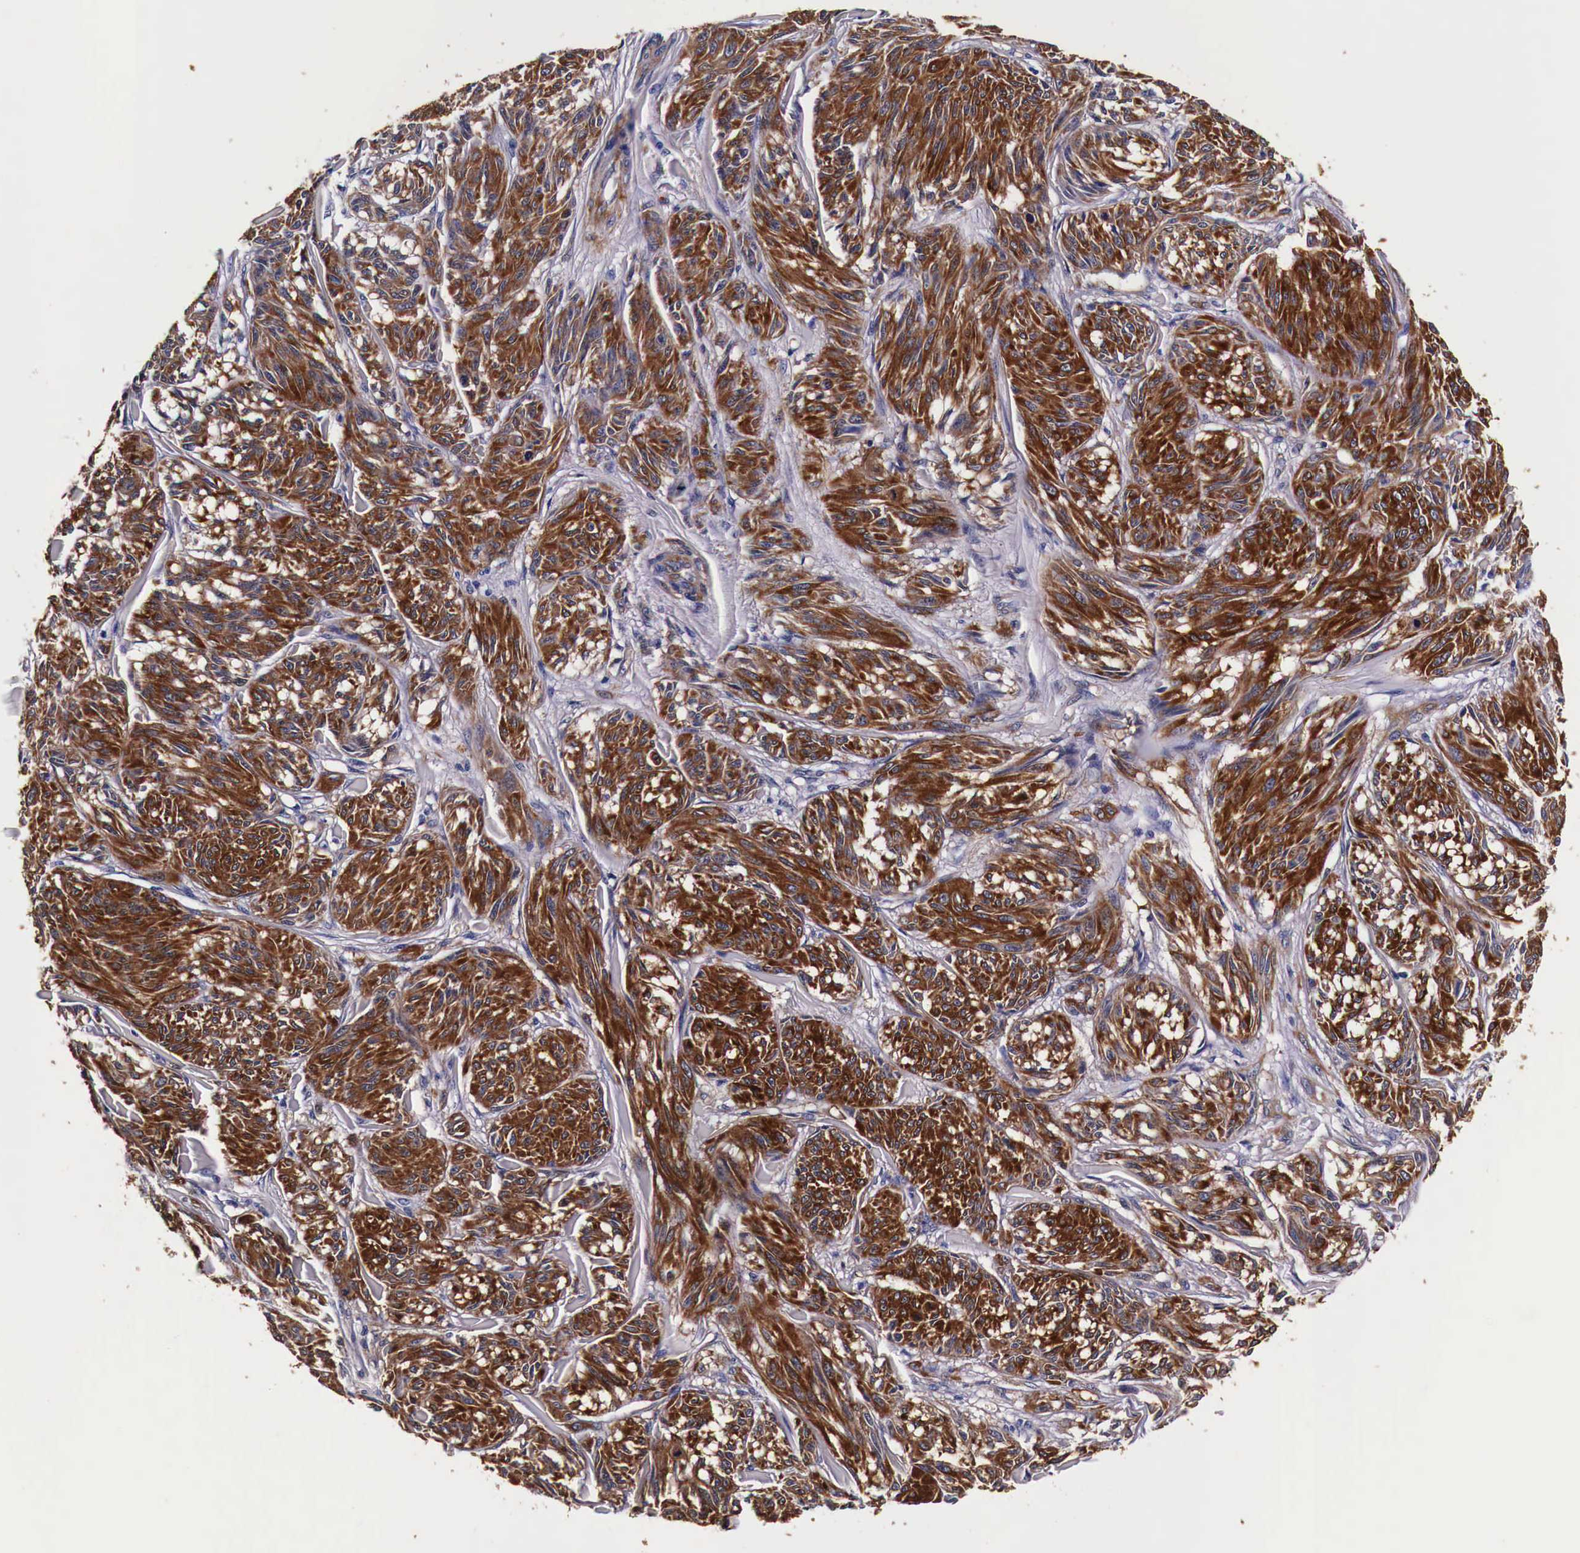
{"staining": {"intensity": "strong", "quantity": ">75%", "location": "cytoplasmic/membranous"}, "tissue": "melanoma", "cell_type": "Tumor cells", "image_type": "cancer", "snomed": [{"axis": "morphology", "description": "Malignant melanoma, NOS"}, {"axis": "topography", "description": "Skin"}], "caption": "There is high levels of strong cytoplasmic/membranous positivity in tumor cells of melanoma, as demonstrated by immunohistochemical staining (brown color).", "gene": "HSPB1", "patient": {"sex": "male", "age": 54}}